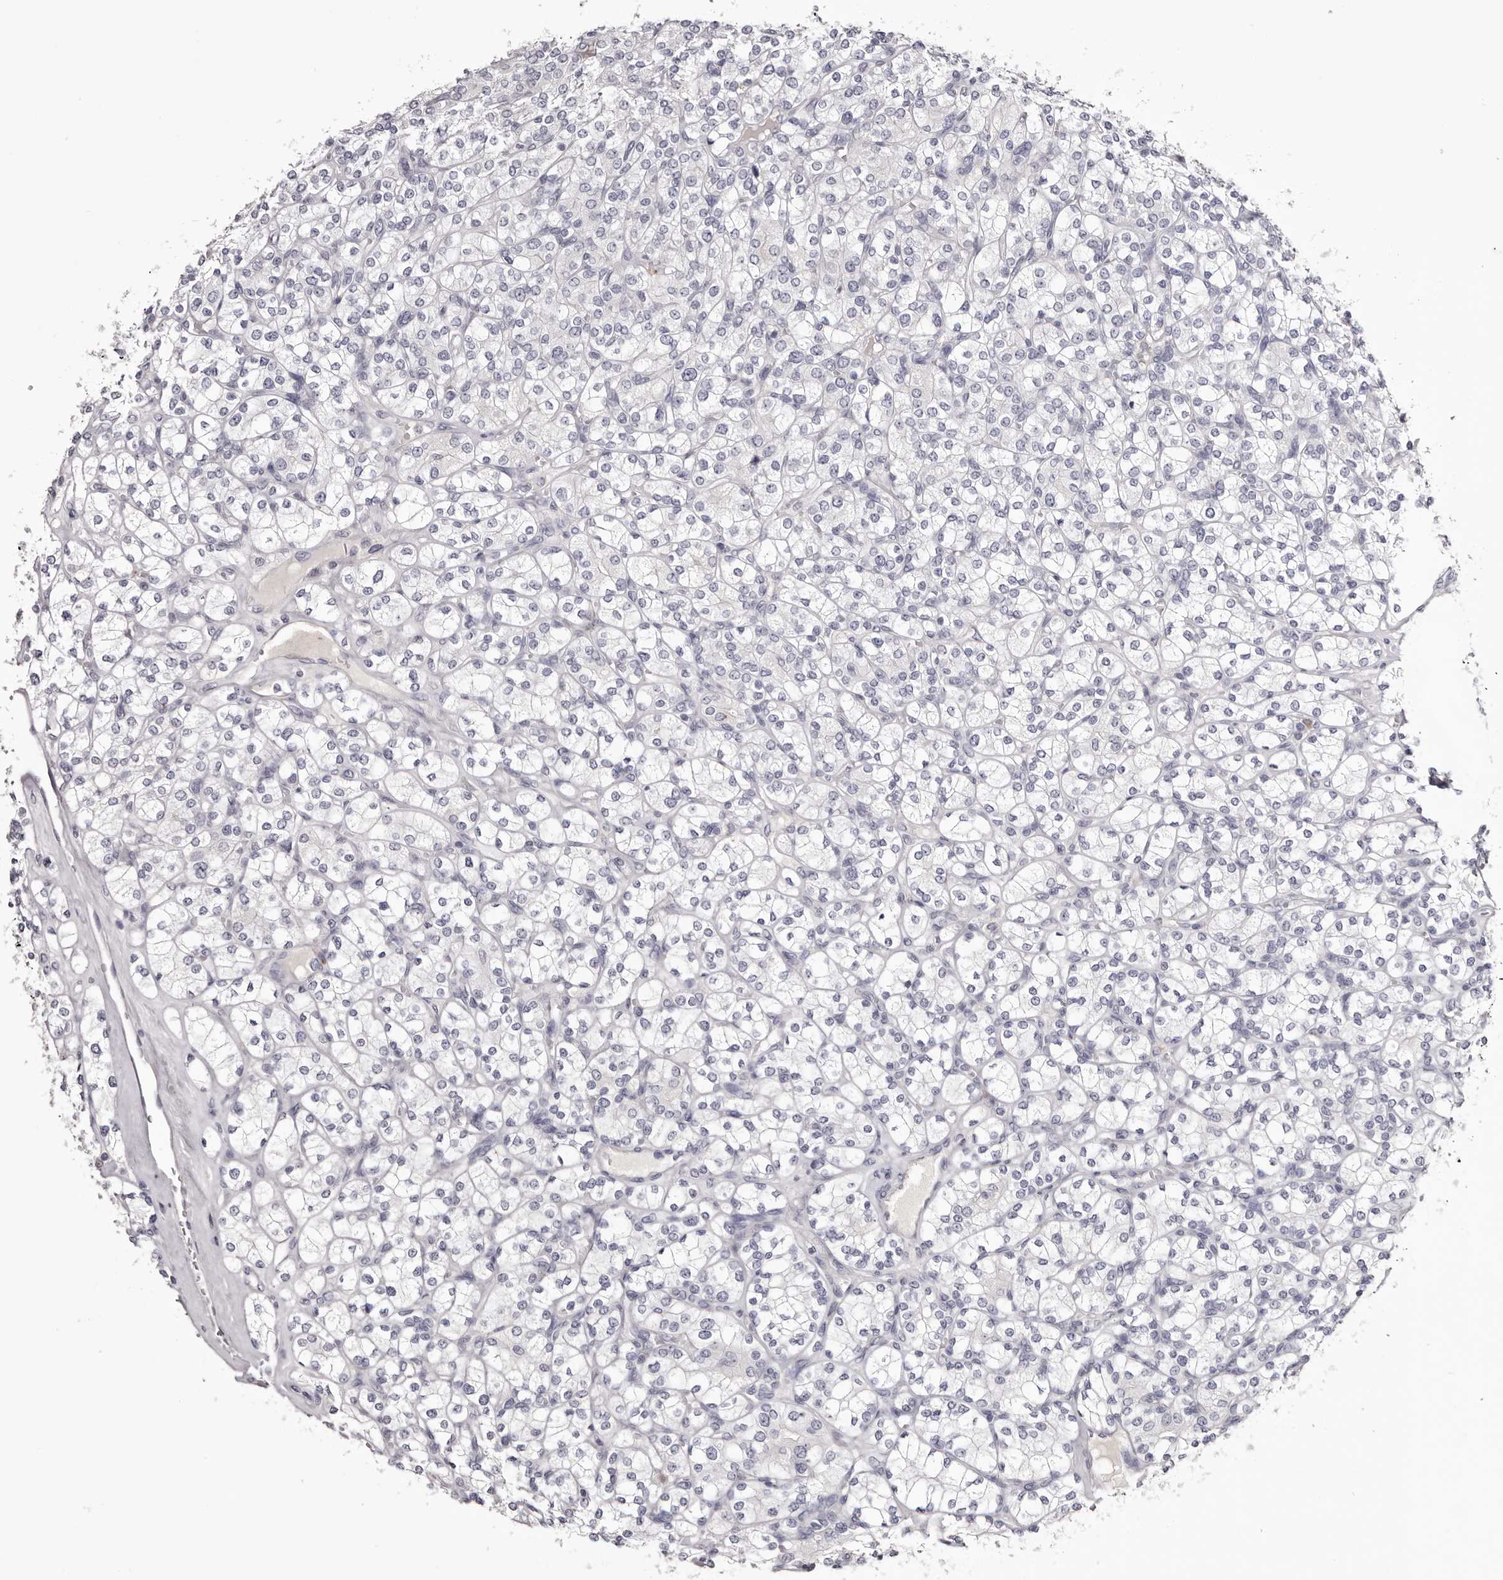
{"staining": {"intensity": "negative", "quantity": "none", "location": "none"}, "tissue": "renal cancer", "cell_type": "Tumor cells", "image_type": "cancer", "snomed": [{"axis": "morphology", "description": "Adenocarcinoma, NOS"}, {"axis": "topography", "description": "Kidney"}], "caption": "This is an immunohistochemistry (IHC) micrograph of human renal adenocarcinoma. There is no expression in tumor cells.", "gene": "CA6", "patient": {"sex": "male", "age": 77}}